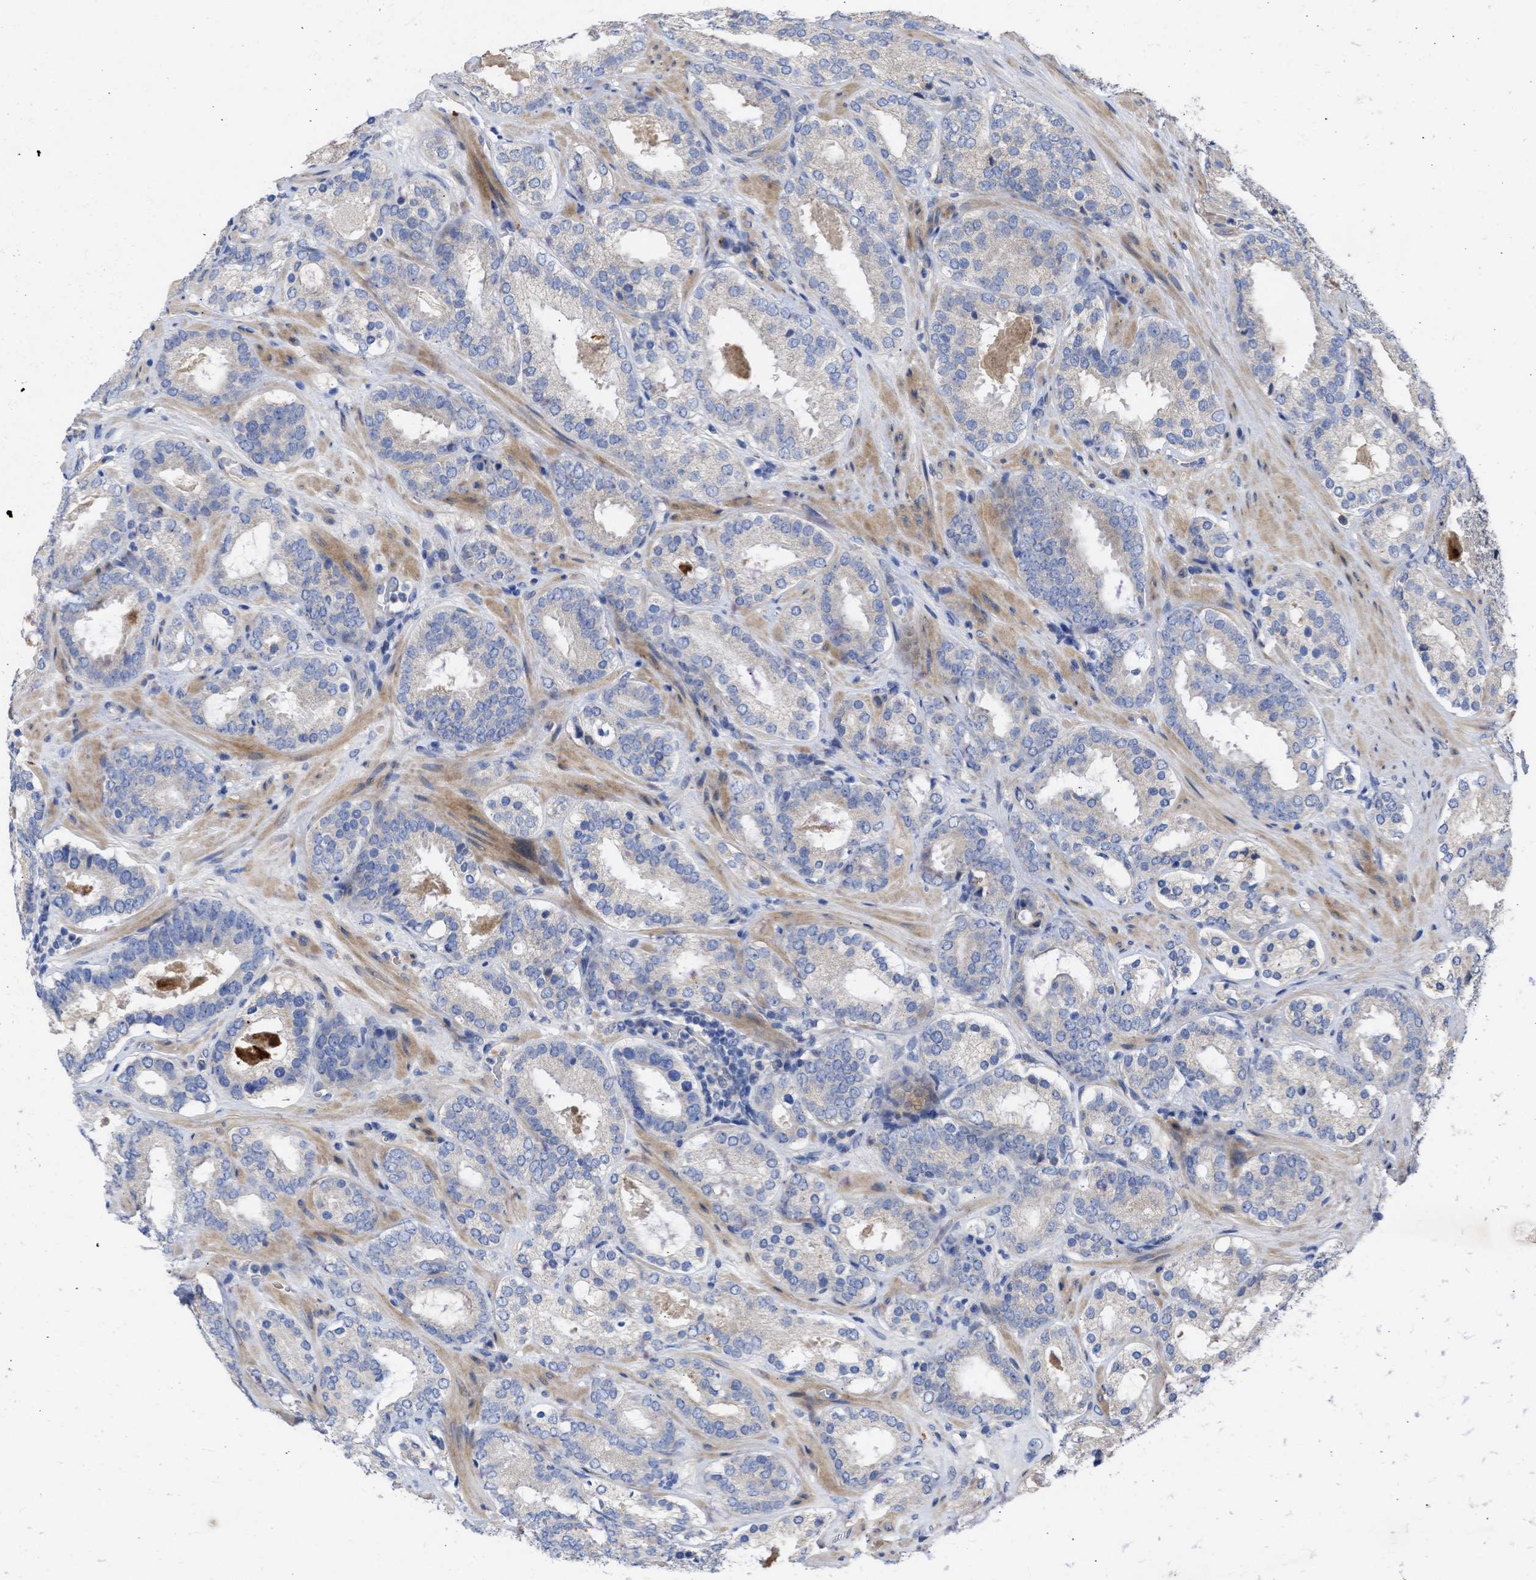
{"staining": {"intensity": "negative", "quantity": "none", "location": "none"}, "tissue": "prostate cancer", "cell_type": "Tumor cells", "image_type": "cancer", "snomed": [{"axis": "morphology", "description": "Adenocarcinoma, Low grade"}, {"axis": "topography", "description": "Prostate"}], "caption": "High power microscopy histopathology image of an IHC image of prostate adenocarcinoma (low-grade), revealing no significant staining in tumor cells. The staining is performed using DAB (3,3'-diaminobenzidine) brown chromogen with nuclei counter-stained in using hematoxylin.", "gene": "ARHGEF4", "patient": {"sex": "male", "age": 69}}